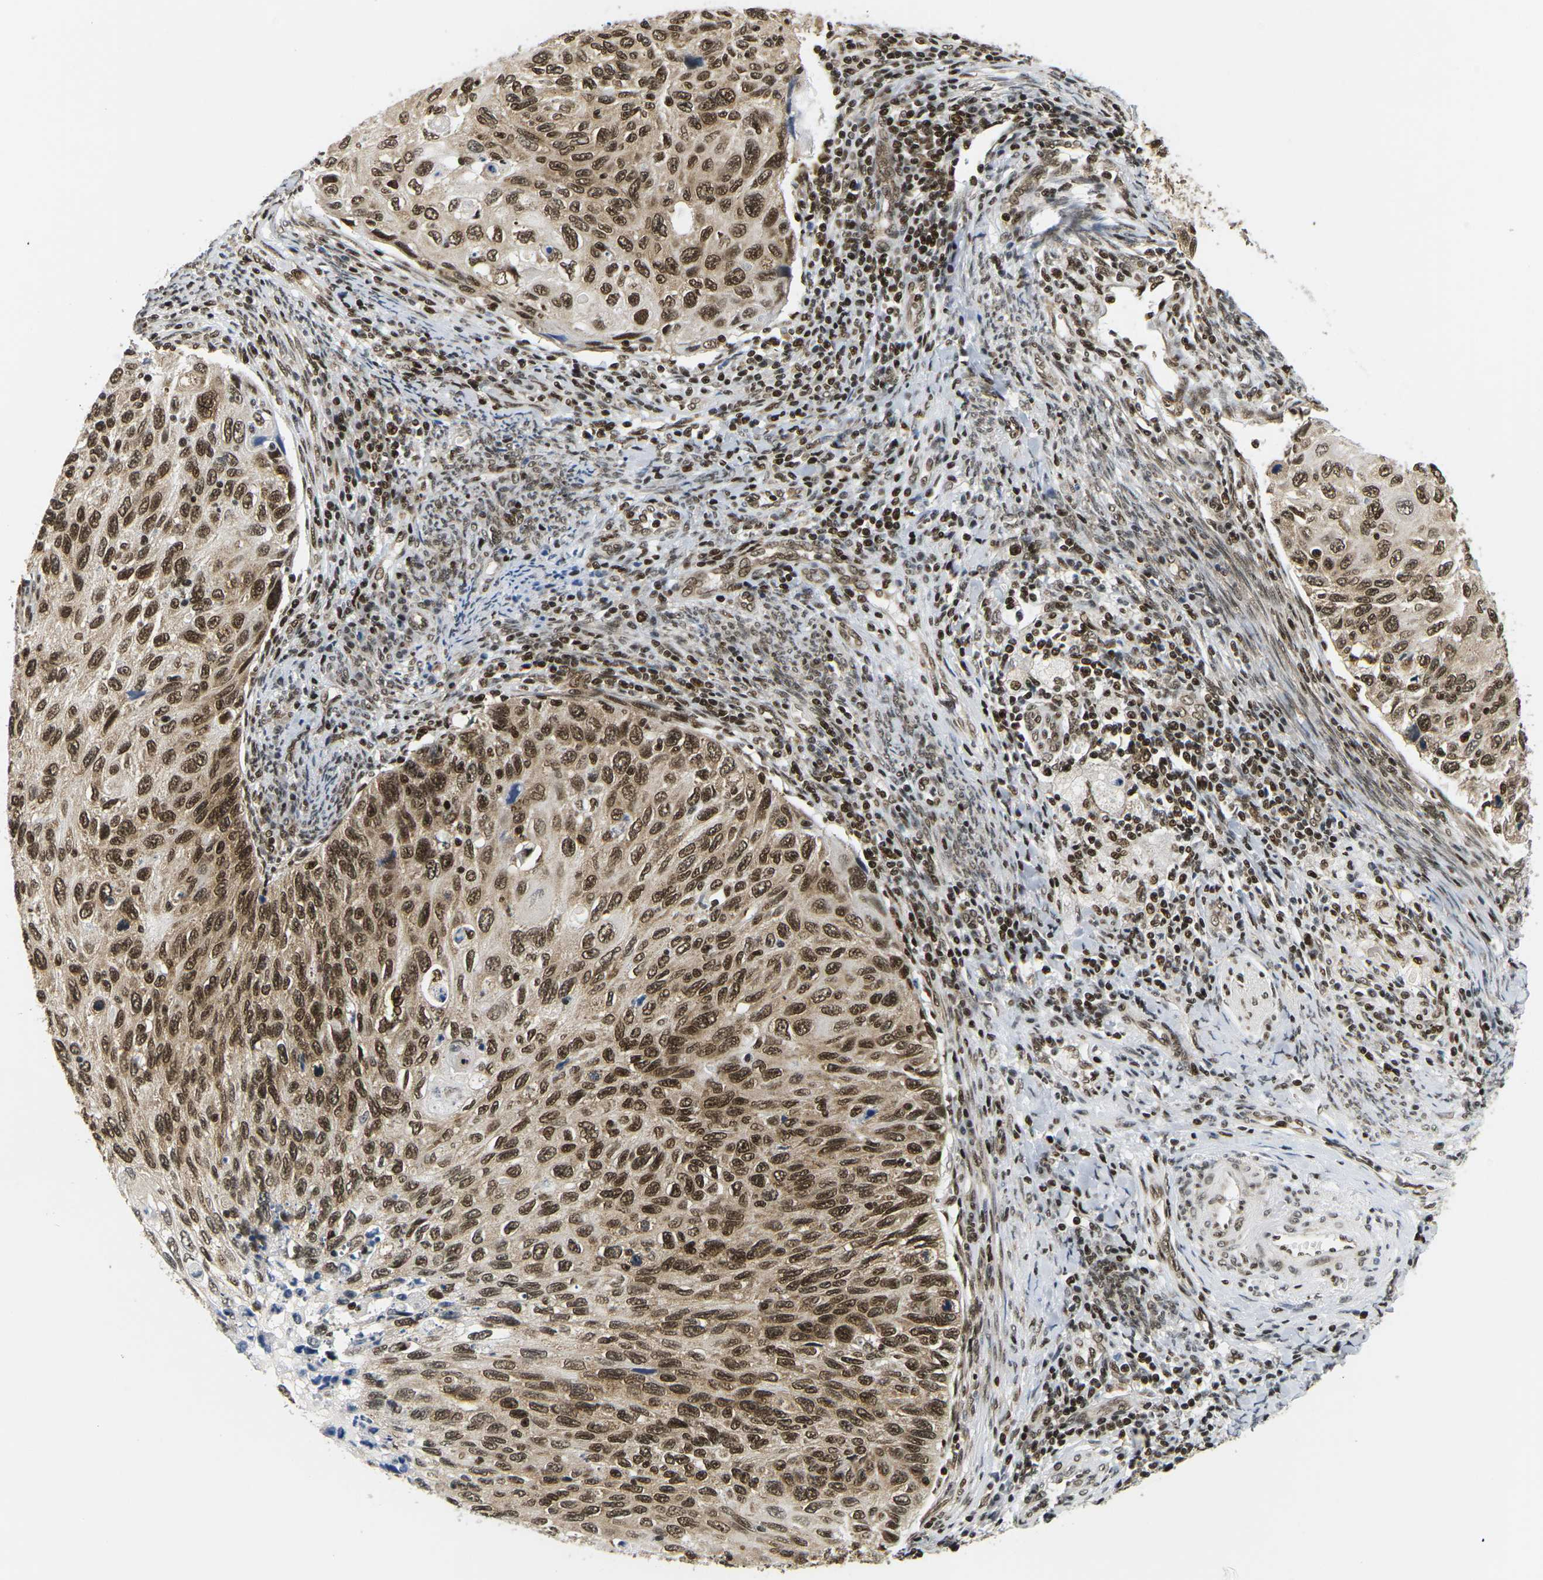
{"staining": {"intensity": "strong", "quantity": ">75%", "location": "cytoplasmic/membranous,nuclear"}, "tissue": "cervical cancer", "cell_type": "Tumor cells", "image_type": "cancer", "snomed": [{"axis": "morphology", "description": "Squamous cell carcinoma, NOS"}, {"axis": "topography", "description": "Cervix"}], "caption": "Cervical cancer (squamous cell carcinoma) stained for a protein (brown) demonstrates strong cytoplasmic/membranous and nuclear positive positivity in approximately >75% of tumor cells.", "gene": "CELF1", "patient": {"sex": "female", "age": 70}}